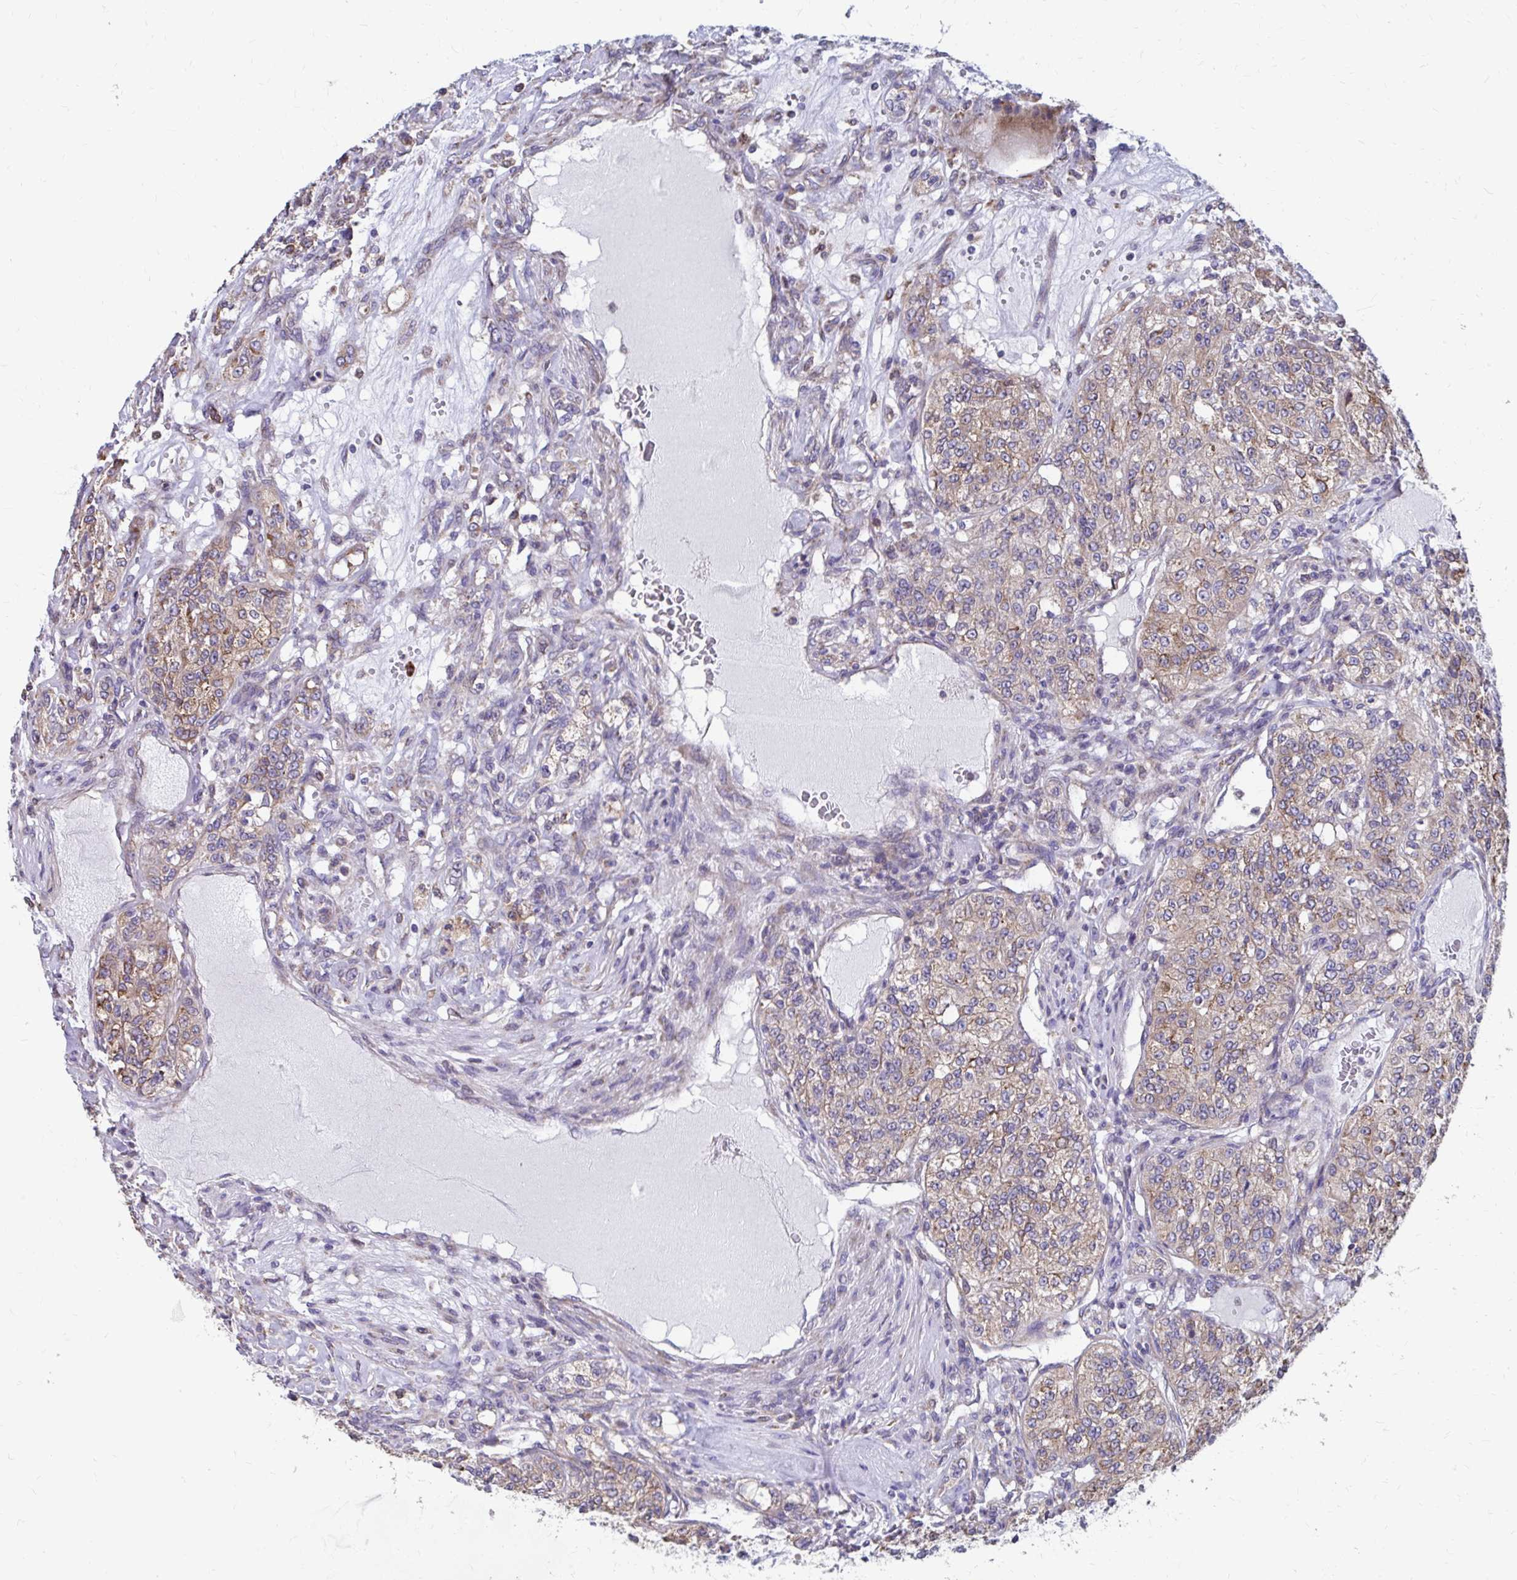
{"staining": {"intensity": "weak", "quantity": ">75%", "location": "cytoplasmic/membranous"}, "tissue": "renal cancer", "cell_type": "Tumor cells", "image_type": "cancer", "snomed": [{"axis": "morphology", "description": "Adenocarcinoma, NOS"}, {"axis": "topography", "description": "Kidney"}], "caption": "This histopathology image reveals adenocarcinoma (renal) stained with immunohistochemistry (IHC) to label a protein in brown. The cytoplasmic/membranous of tumor cells show weak positivity for the protein. Nuclei are counter-stained blue.", "gene": "FKBP2", "patient": {"sex": "female", "age": 63}}